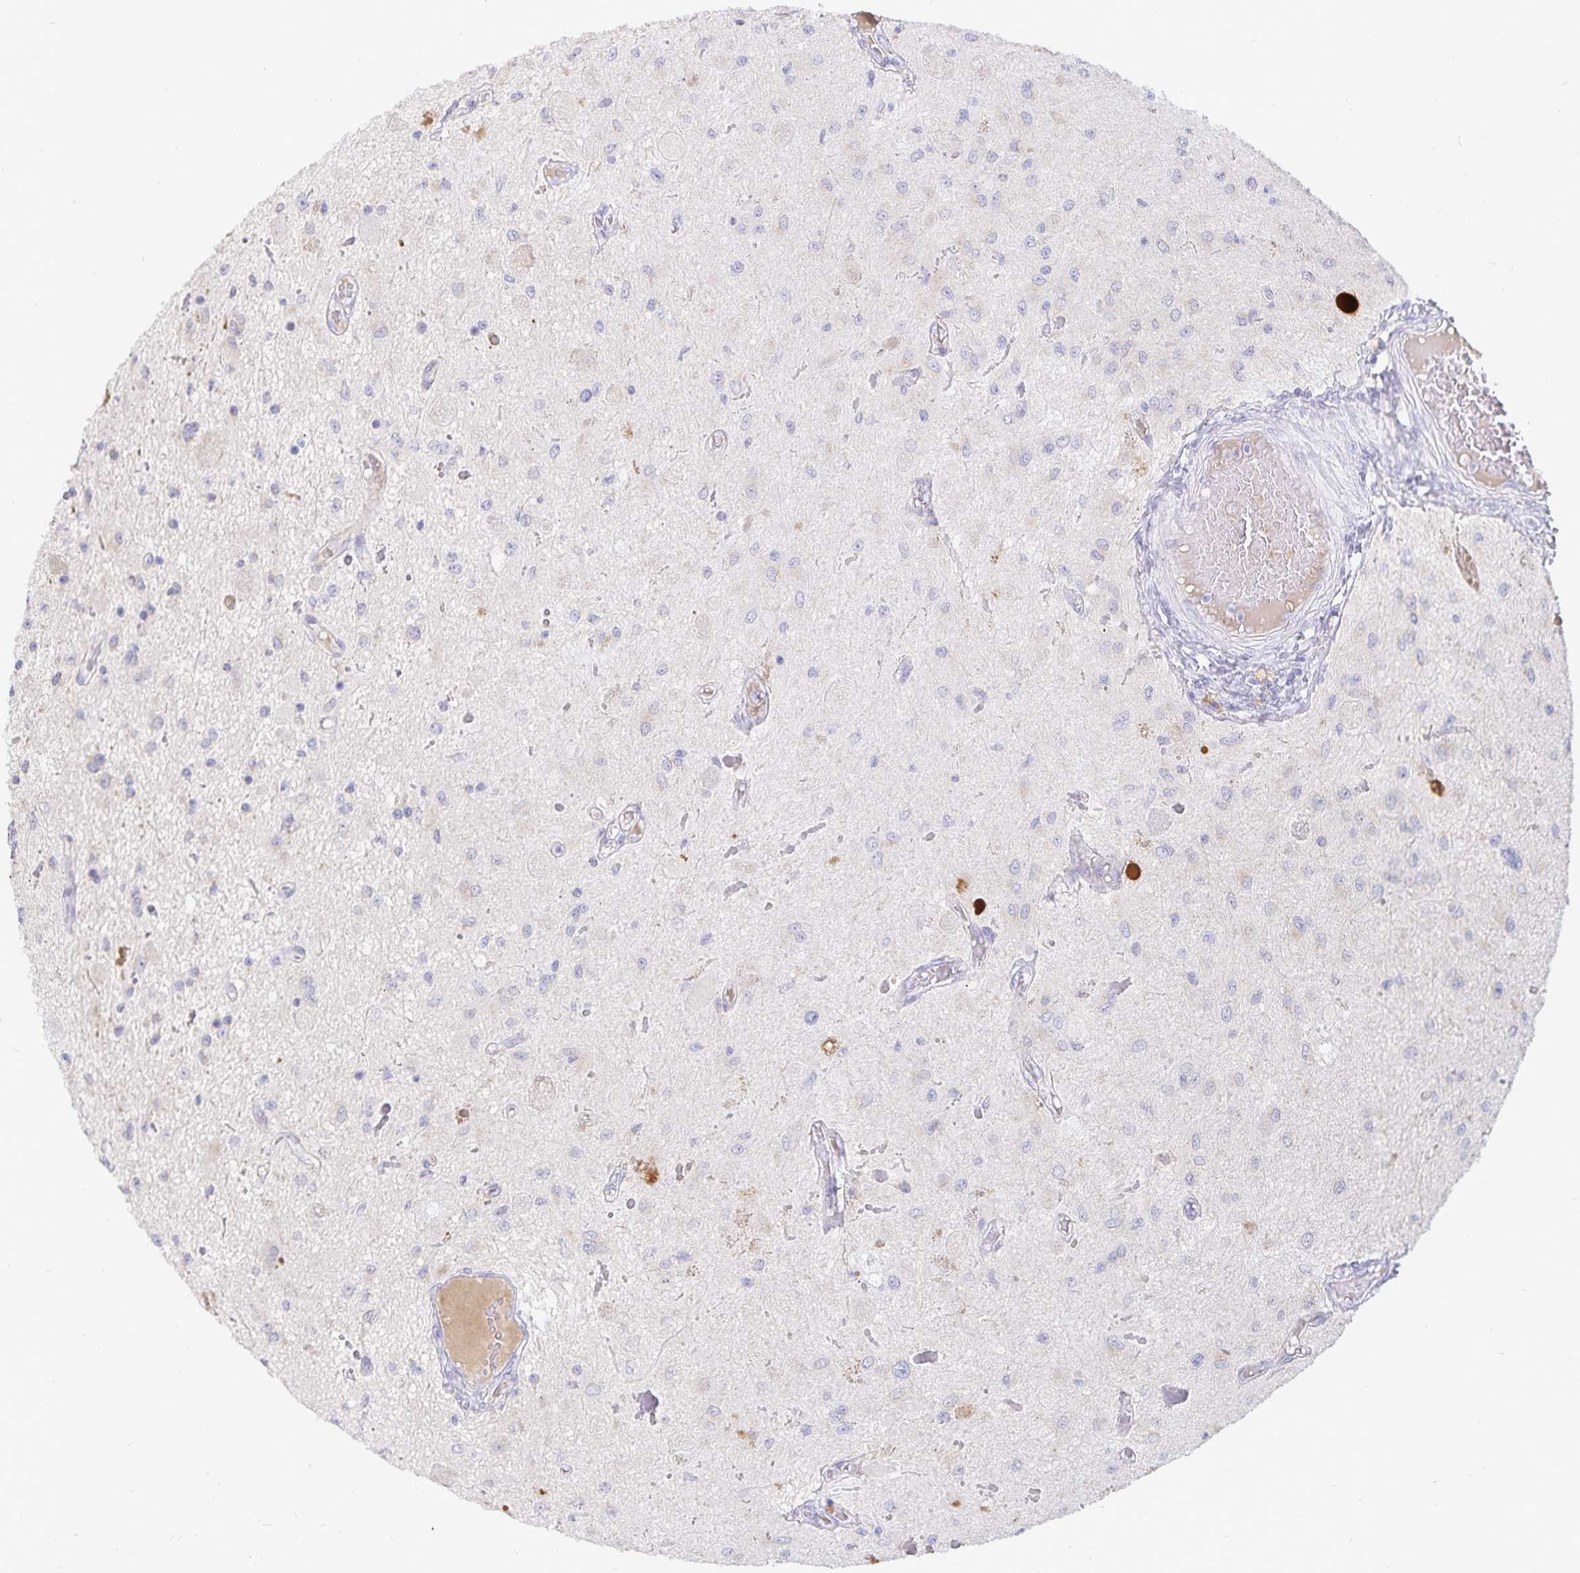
{"staining": {"intensity": "weak", "quantity": "<25%", "location": "cytoplasmic/membranous"}, "tissue": "glioma", "cell_type": "Tumor cells", "image_type": "cancer", "snomed": [{"axis": "morphology", "description": "Glioma, malignant, Low grade"}, {"axis": "topography", "description": "Cerebellum"}], "caption": "A photomicrograph of glioma stained for a protein shows no brown staining in tumor cells. (Immunohistochemistry, brightfield microscopy, high magnification).", "gene": "PKHD1", "patient": {"sex": "female", "age": 14}}